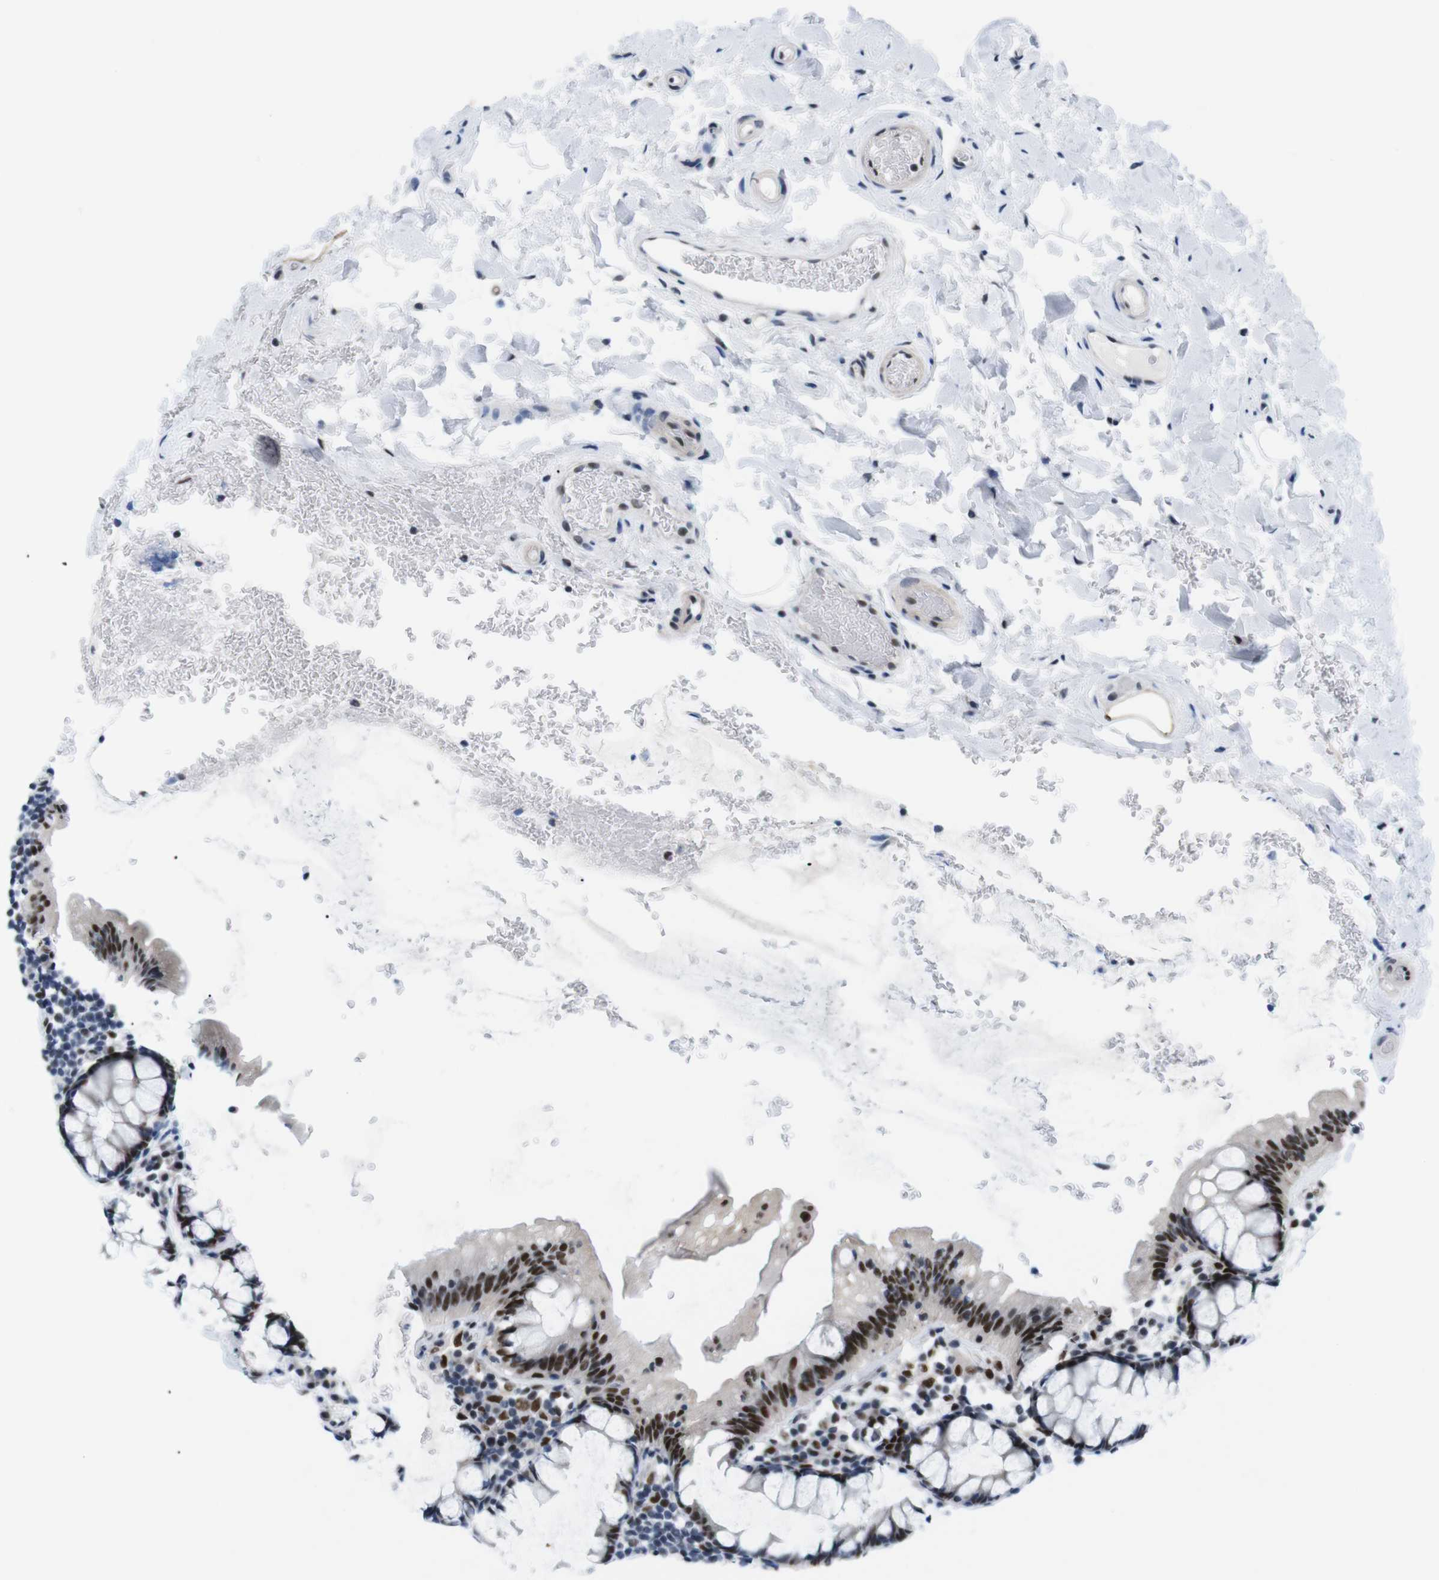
{"staining": {"intensity": "moderate", "quantity": ">75%", "location": "nuclear"}, "tissue": "colon", "cell_type": "Endothelial cells", "image_type": "normal", "snomed": [{"axis": "morphology", "description": "Normal tissue, NOS"}, {"axis": "topography", "description": "Colon"}], "caption": "Brown immunohistochemical staining in normal human colon displays moderate nuclear positivity in approximately >75% of endothelial cells. The staining is performed using DAB brown chromogen to label protein expression. The nuclei are counter-stained blue using hematoxylin.", "gene": "PSME3", "patient": {"sex": "female", "age": 80}}